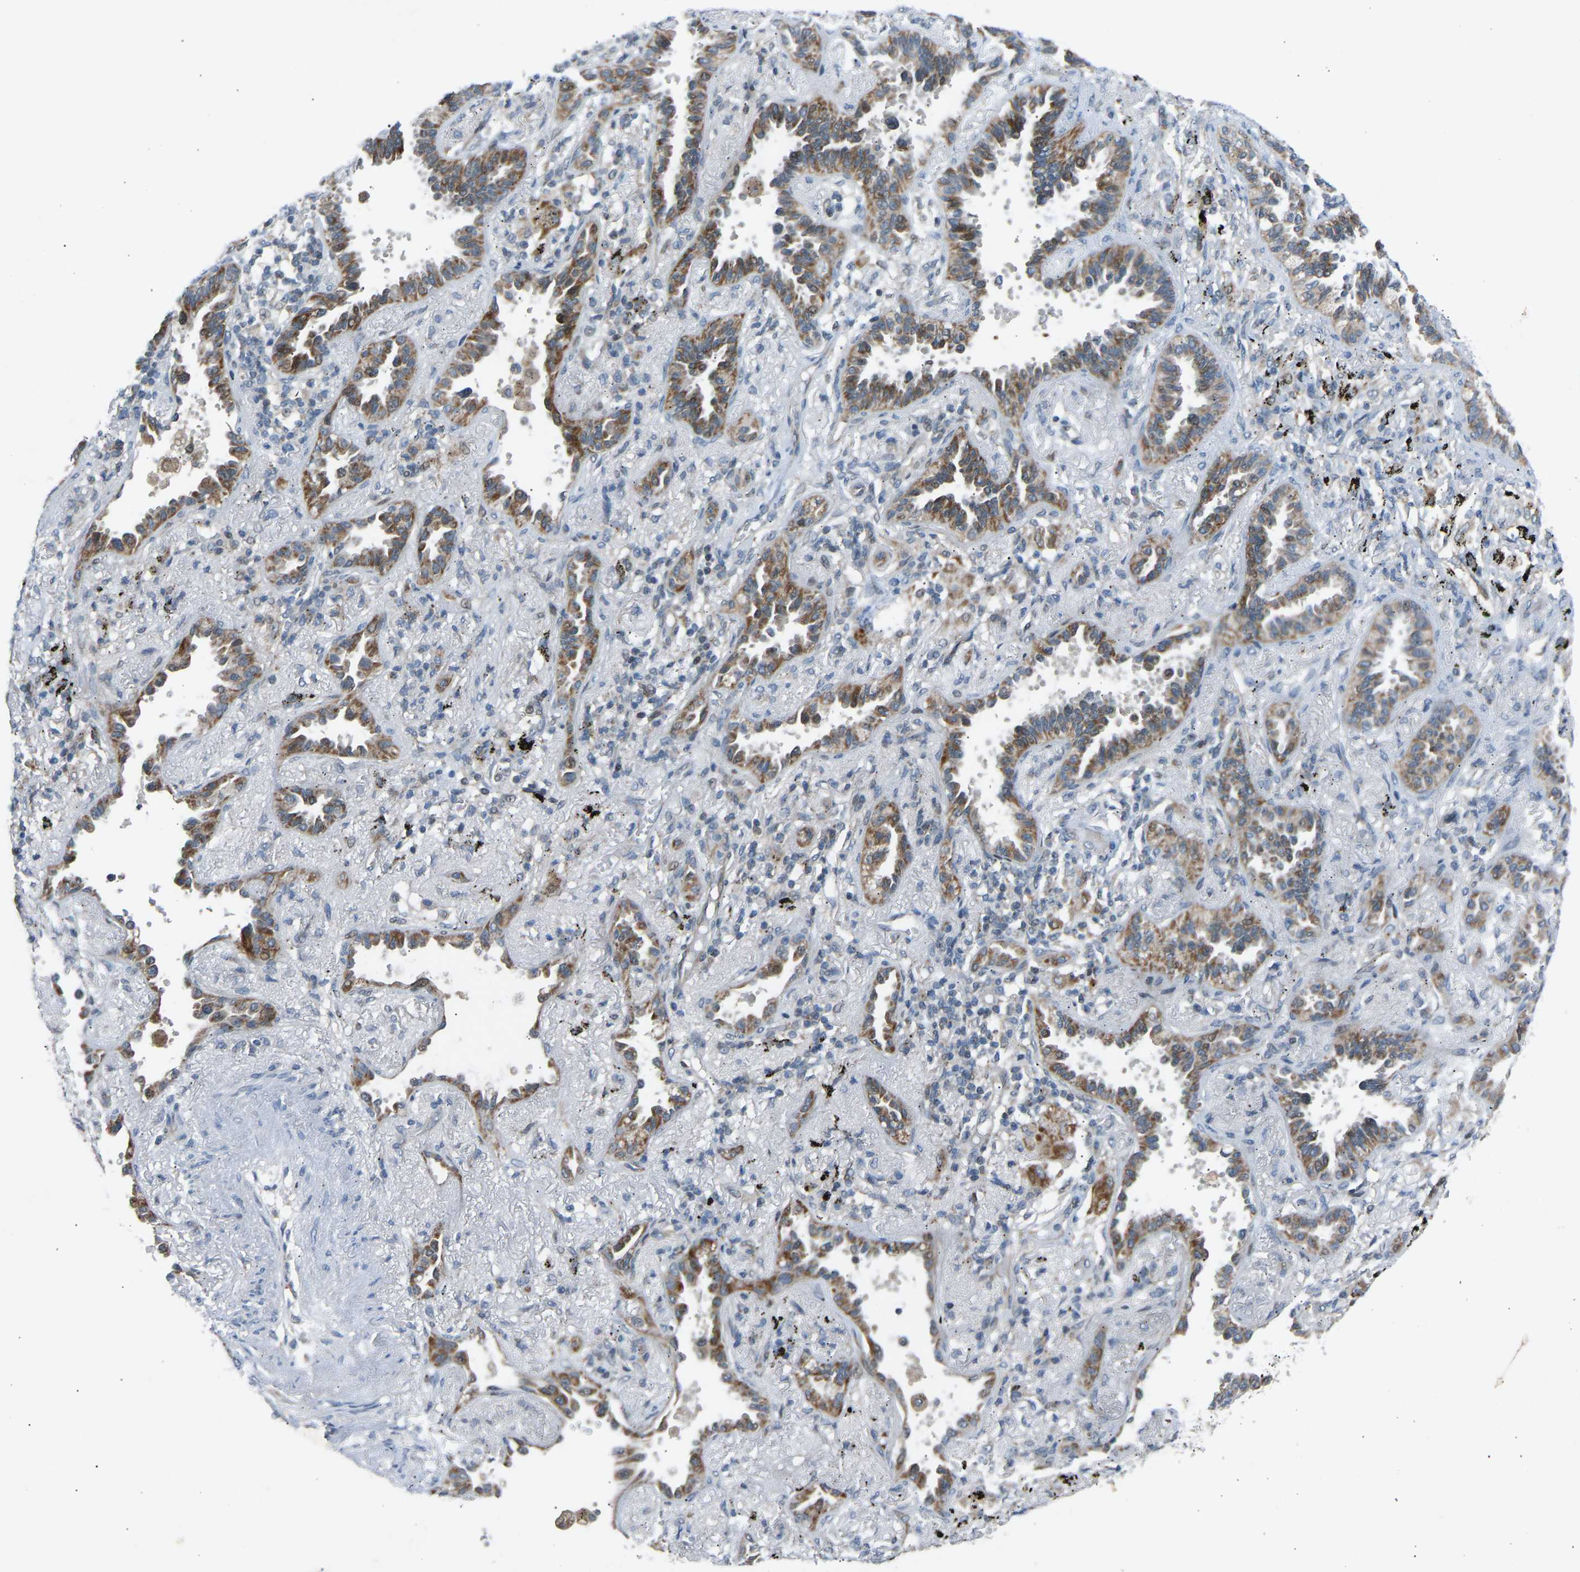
{"staining": {"intensity": "moderate", "quantity": ">75%", "location": "cytoplasmic/membranous"}, "tissue": "lung cancer", "cell_type": "Tumor cells", "image_type": "cancer", "snomed": [{"axis": "morphology", "description": "Adenocarcinoma, NOS"}, {"axis": "topography", "description": "Lung"}], "caption": "The immunohistochemical stain highlights moderate cytoplasmic/membranous staining in tumor cells of lung cancer (adenocarcinoma) tissue.", "gene": "VPS41", "patient": {"sex": "male", "age": 59}}